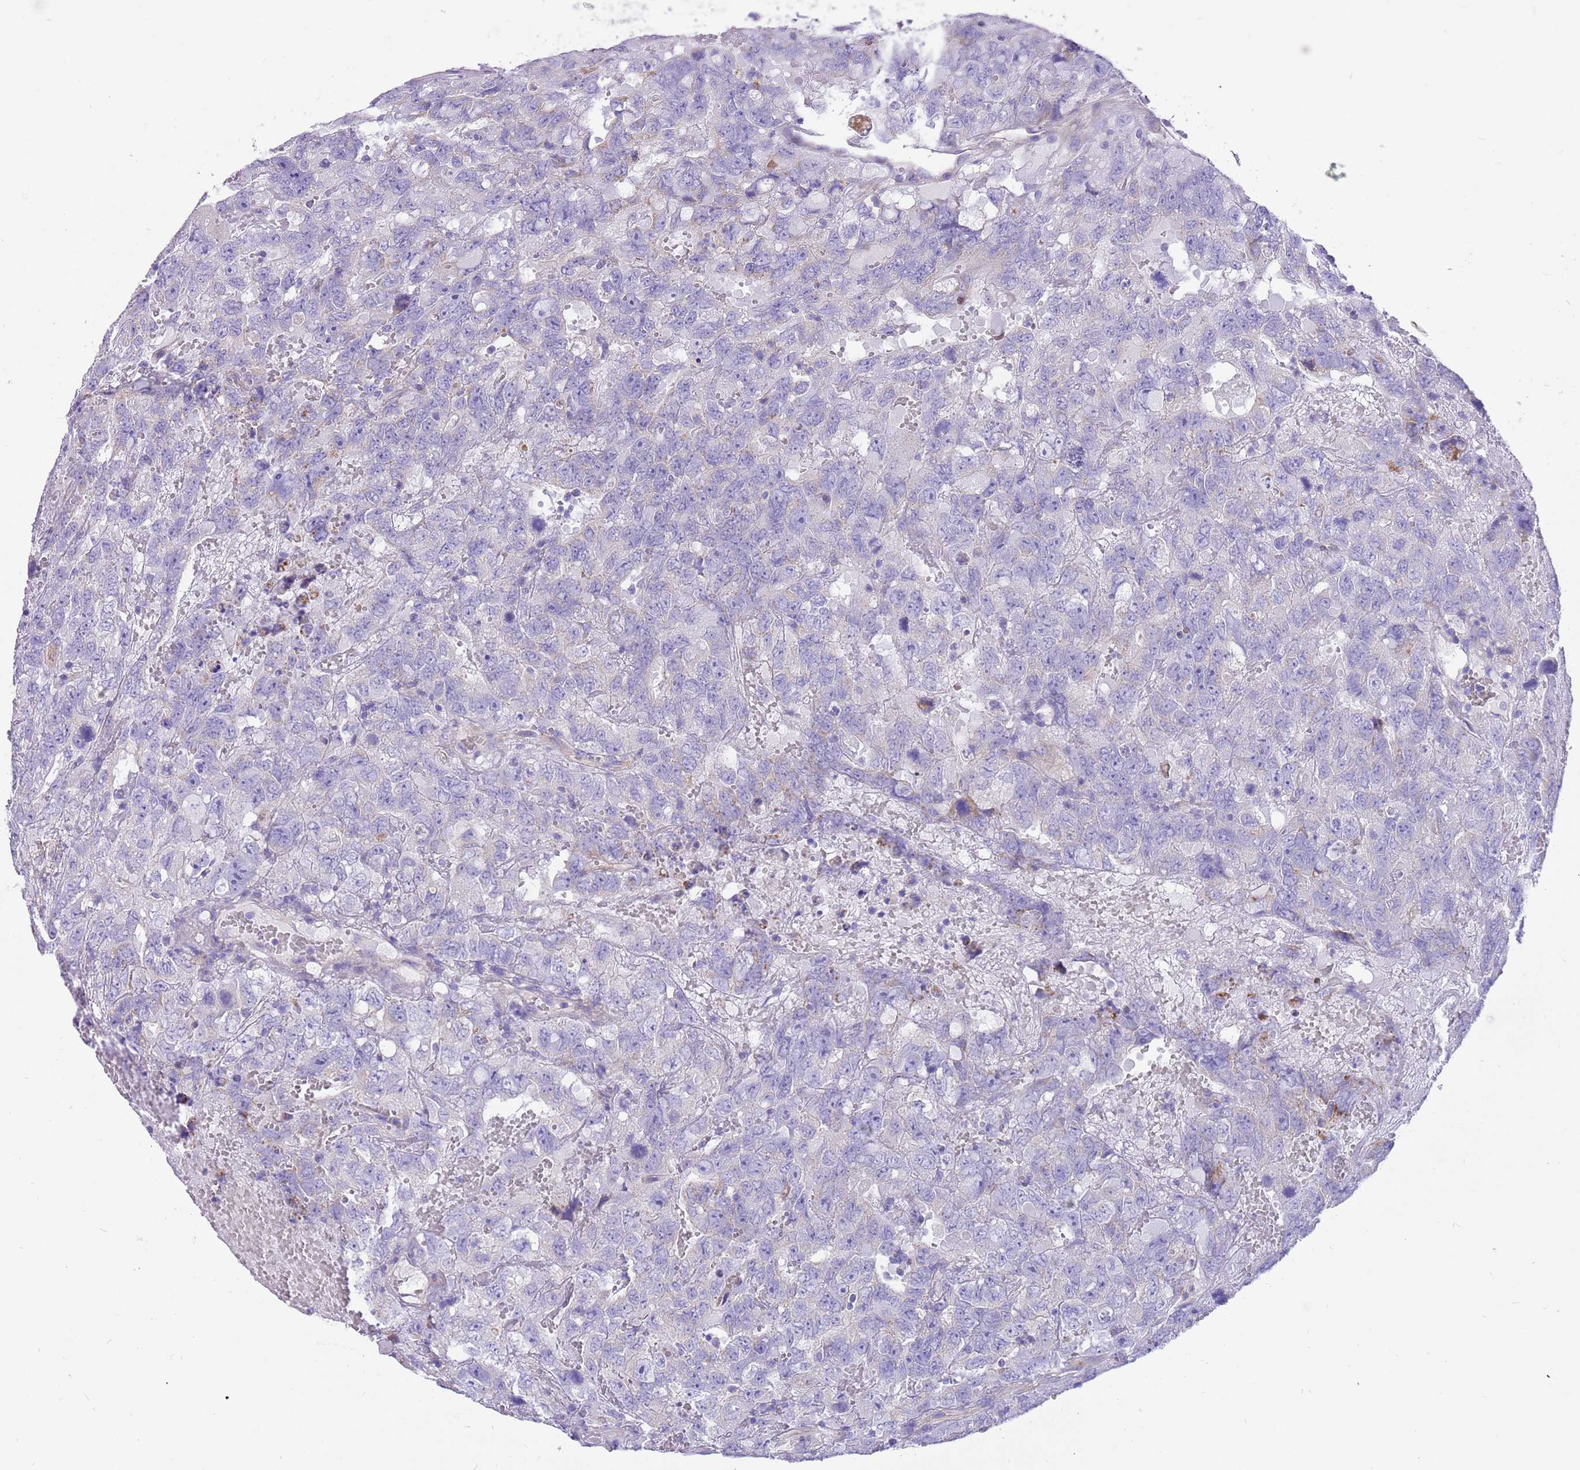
{"staining": {"intensity": "negative", "quantity": "none", "location": "none"}, "tissue": "testis cancer", "cell_type": "Tumor cells", "image_type": "cancer", "snomed": [{"axis": "morphology", "description": "Carcinoma, Embryonal, NOS"}, {"axis": "topography", "description": "Testis"}], "caption": "This is an immunohistochemistry histopathology image of human testis embryonal carcinoma. There is no staining in tumor cells.", "gene": "SERINC3", "patient": {"sex": "male", "age": 45}}